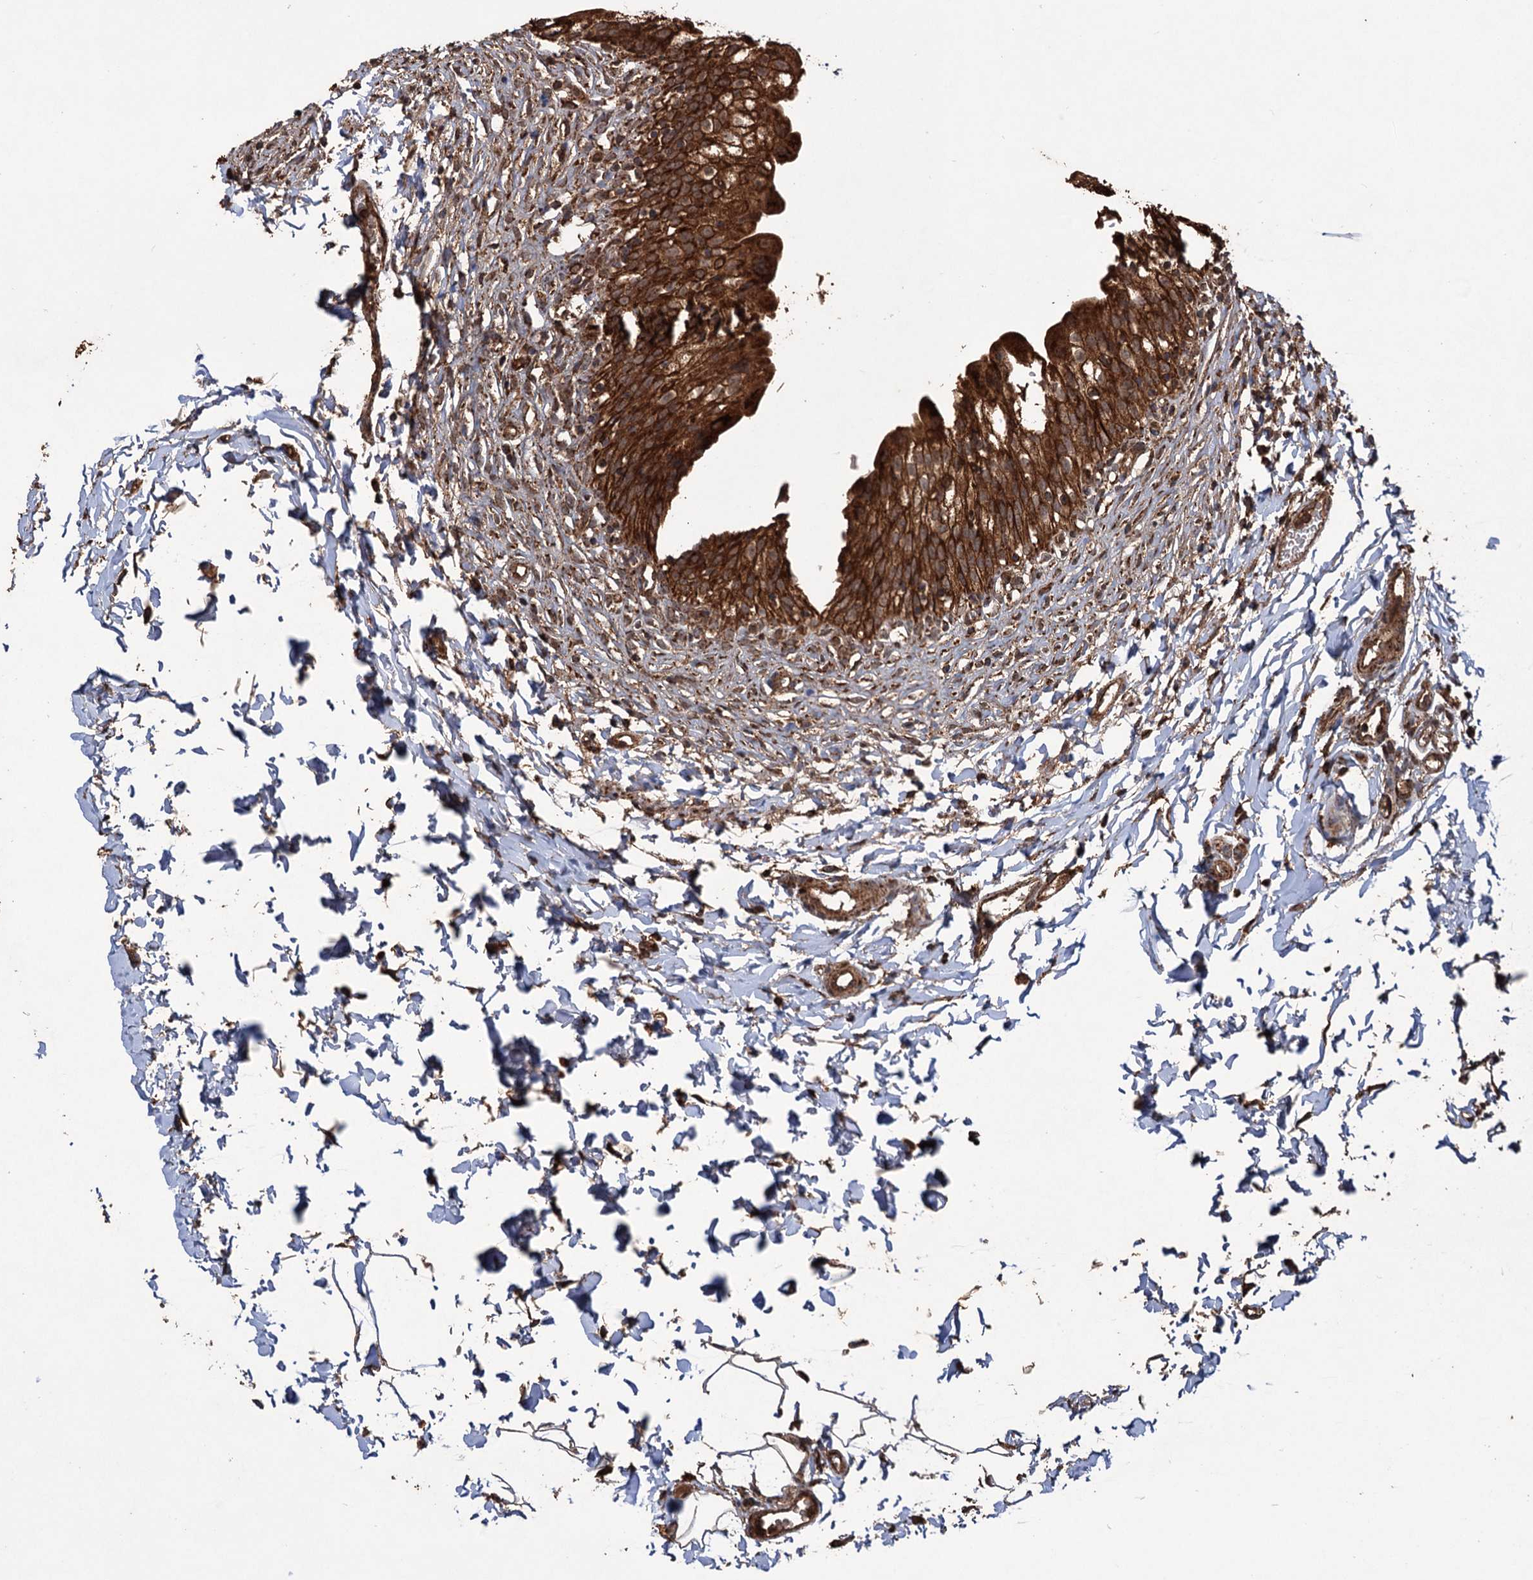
{"staining": {"intensity": "strong", "quantity": ">75%", "location": "cytoplasmic/membranous"}, "tissue": "urinary bladder", "cell_type": "Urothelial cells", "image_type": "normal", "snomed": [{"axis": "morphology", "description": "Normal tissue, NOS"}, {"axis": "topography", "description": "Urinary bladder"}], "caption": "This micrograph reveals IHC staining of normal human urinary bladder, with high strong cytoplasmic/membranous expression in approximately >75% of urothelial cells.", "gene": "IPO4", "patient": {"sex": "male", "age": 55}}